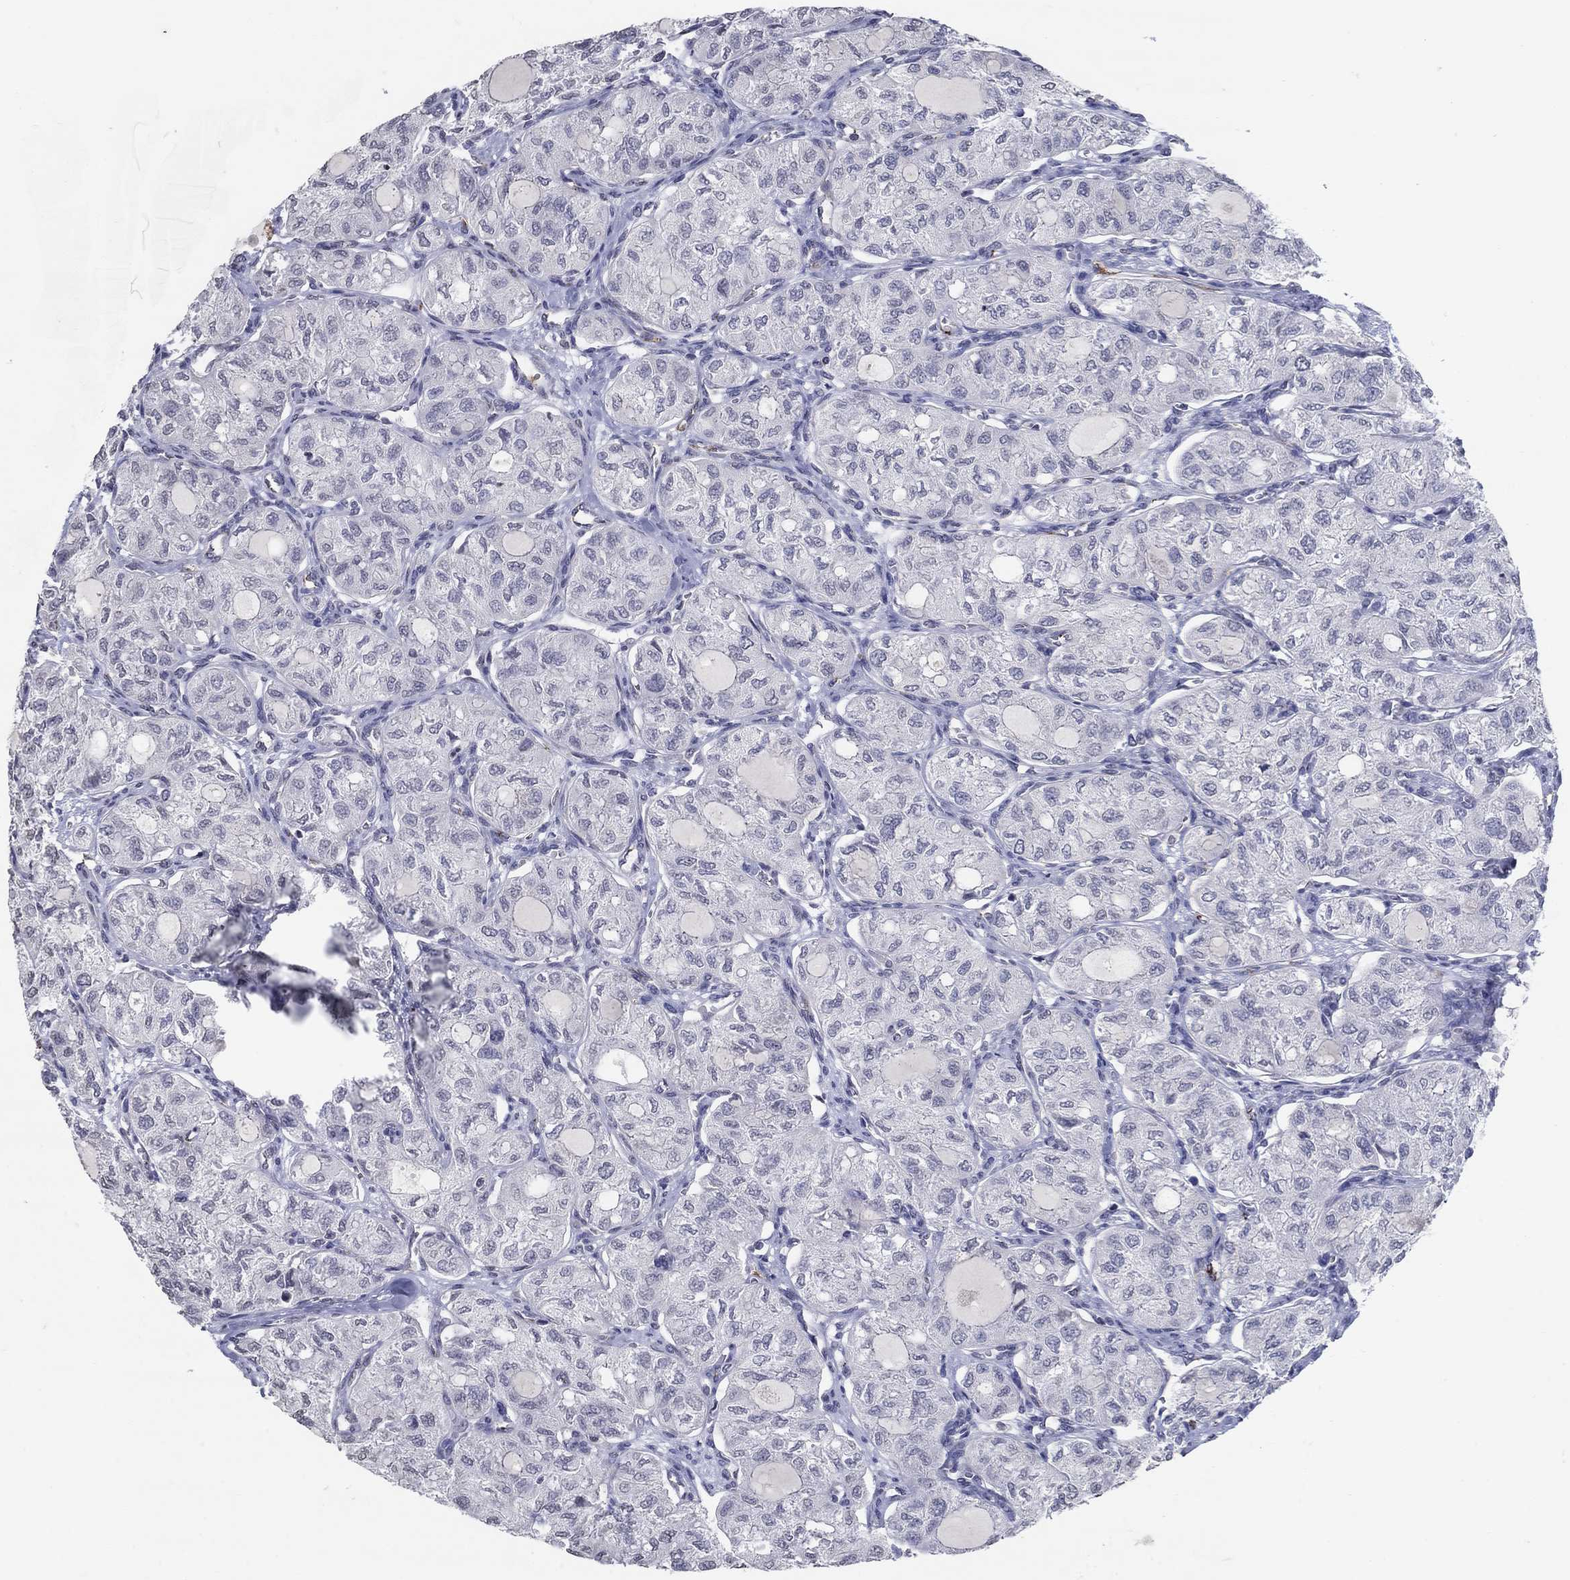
{"staining": {"intensity": "negative", "quantity": "none", "location": "none"}, "tissue": "thyroid cancer", "cell_type": "Tumor cells", "image_type": "cancer", "snomed": [{"axis": "morphology", "description": "Follicular adenoma carcinoma, NOS"}, {"axis": "topography", "description": "Thyroid gland"}], "caption": "Follicular adenoma carcinoma (thyroid) stained for a protein using IHC demonstrates no staining tumor cells.", "gene": "TINAG", "patient": {"sex": "male", "age": 75}}